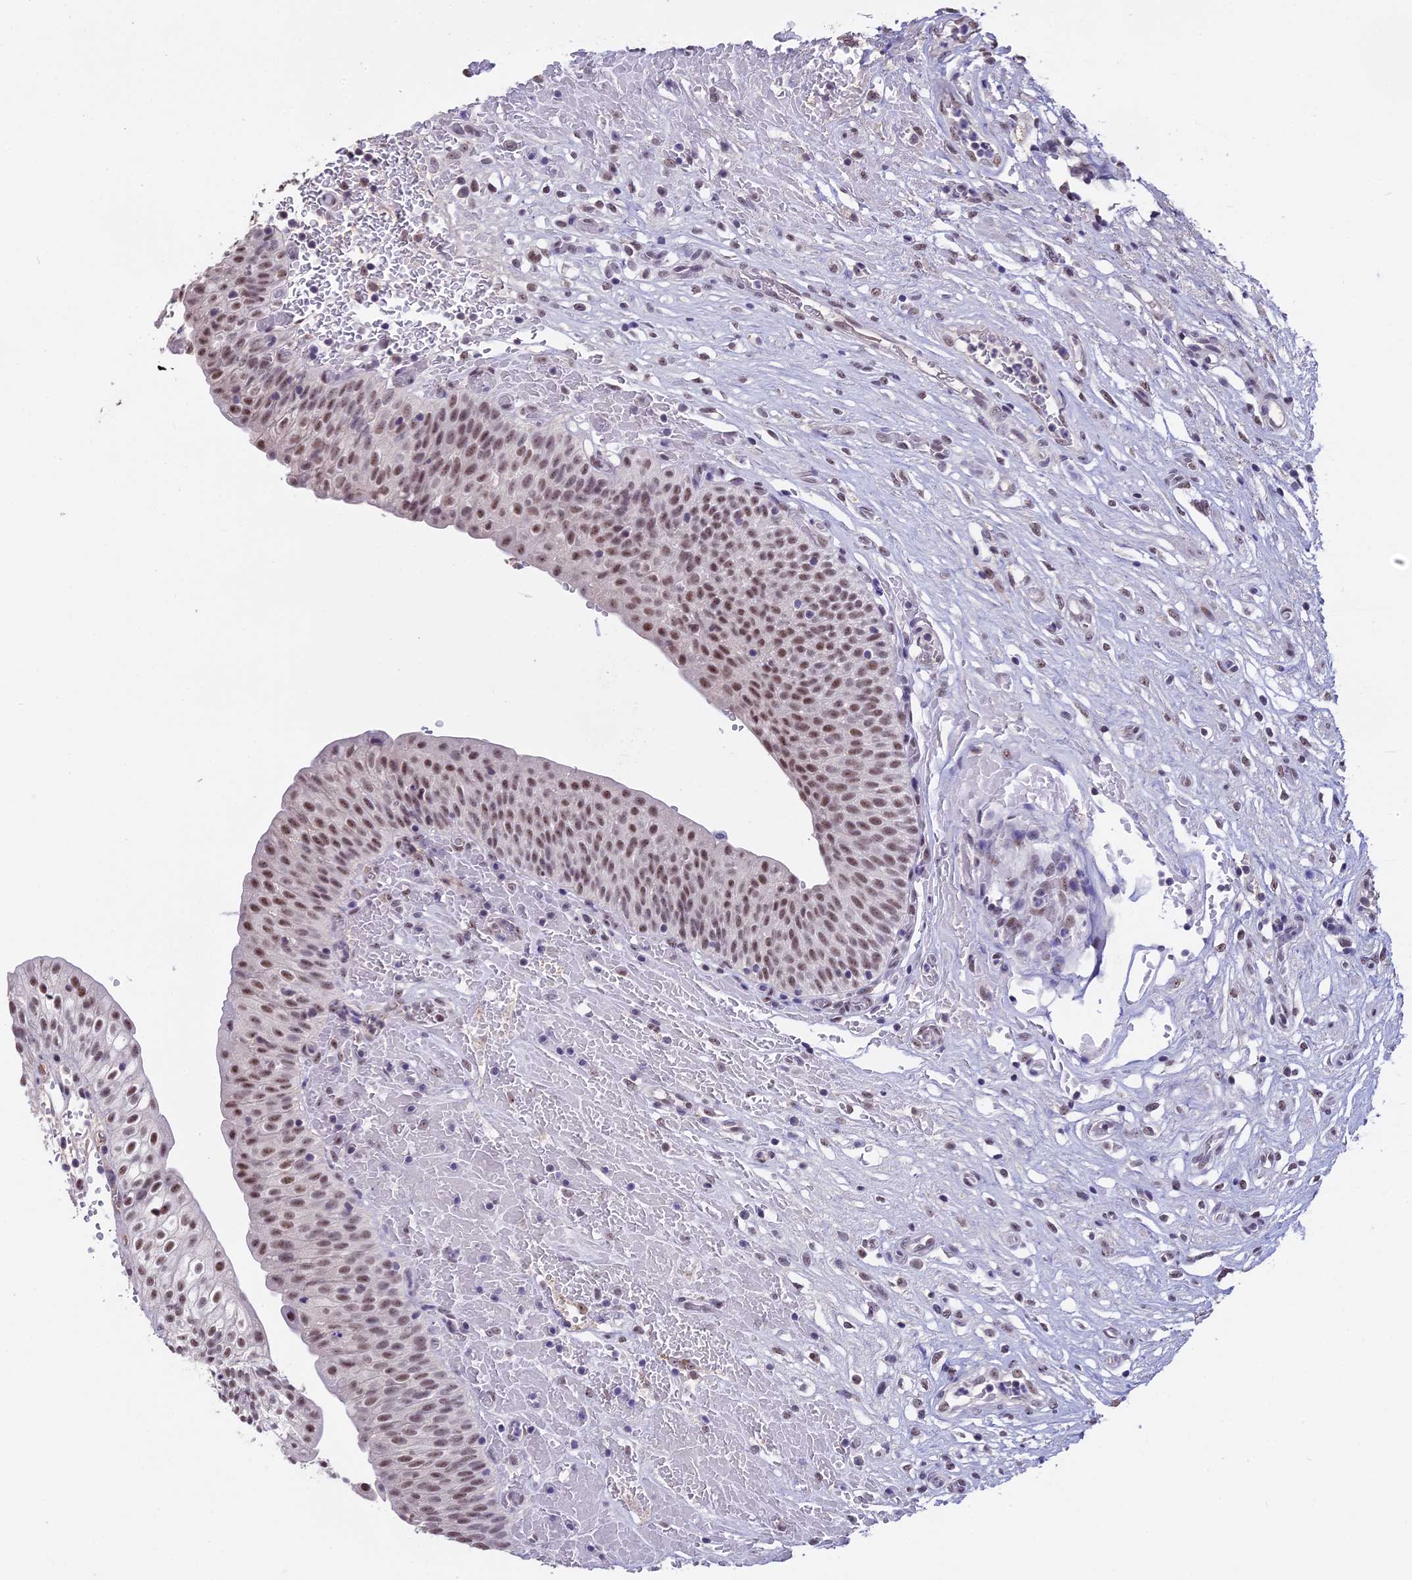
{"staining": {"intensity": "moderate", "quantity": ">75%", "location": "nuclear"}, "tissue": "urinary bladder", "cell_type": "Urothelial cells", "image_type": "normal", "snomed": [{"axis": "morphology", "description": "Normal tissue, NOS"}, {"axis": "topography", "description": "Urinary bladder"}], "caption": "Immunohistochemistry (IHC) (DAB (3,3'-diaminobenzidine)) staining of normal urinary bladder demonstrates moderate nuclear protein expression in approximately >75% of urothelial cells.", "gene": "SETD2", "patient": {"sex": "male", "age": 55}}